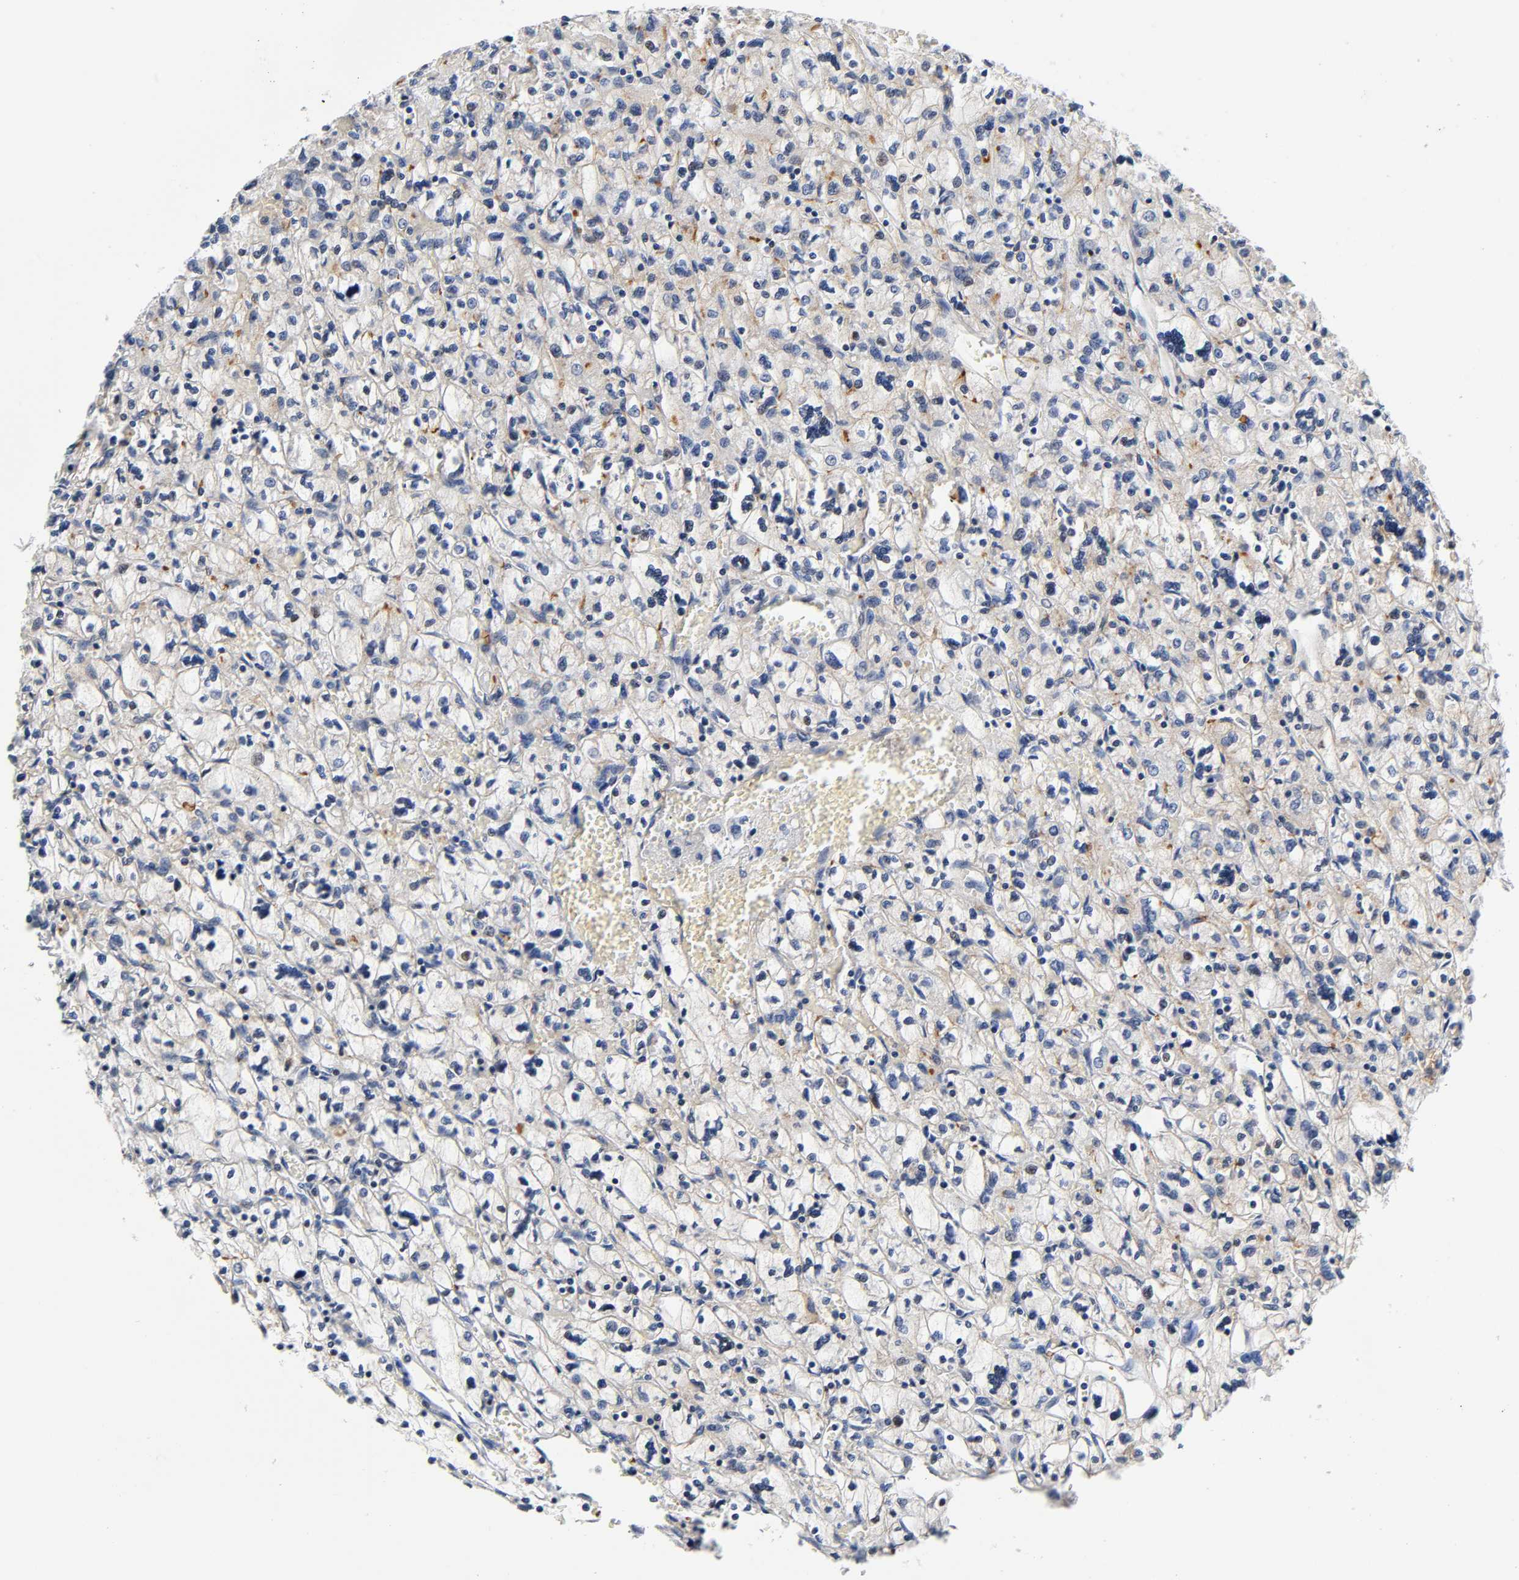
{"staining": {"intensity": "negative", "quantity": "none", "location": "none"}, "tissue": "renal cancer", "cell_type": "Tumor cells", "image_type": "cancer", "snomed": [{"axis": "morphology", "description": "Adenocarcinoma, NOS"}, {"axis": "topography", "description": "Kidney"}], "caption": "Photomicrograph shows no significant protein expression in tumor cells of adenocarcinoma (renal).", "gene": "CD2AP", "patient": {"sex": "female", "age": 83}}